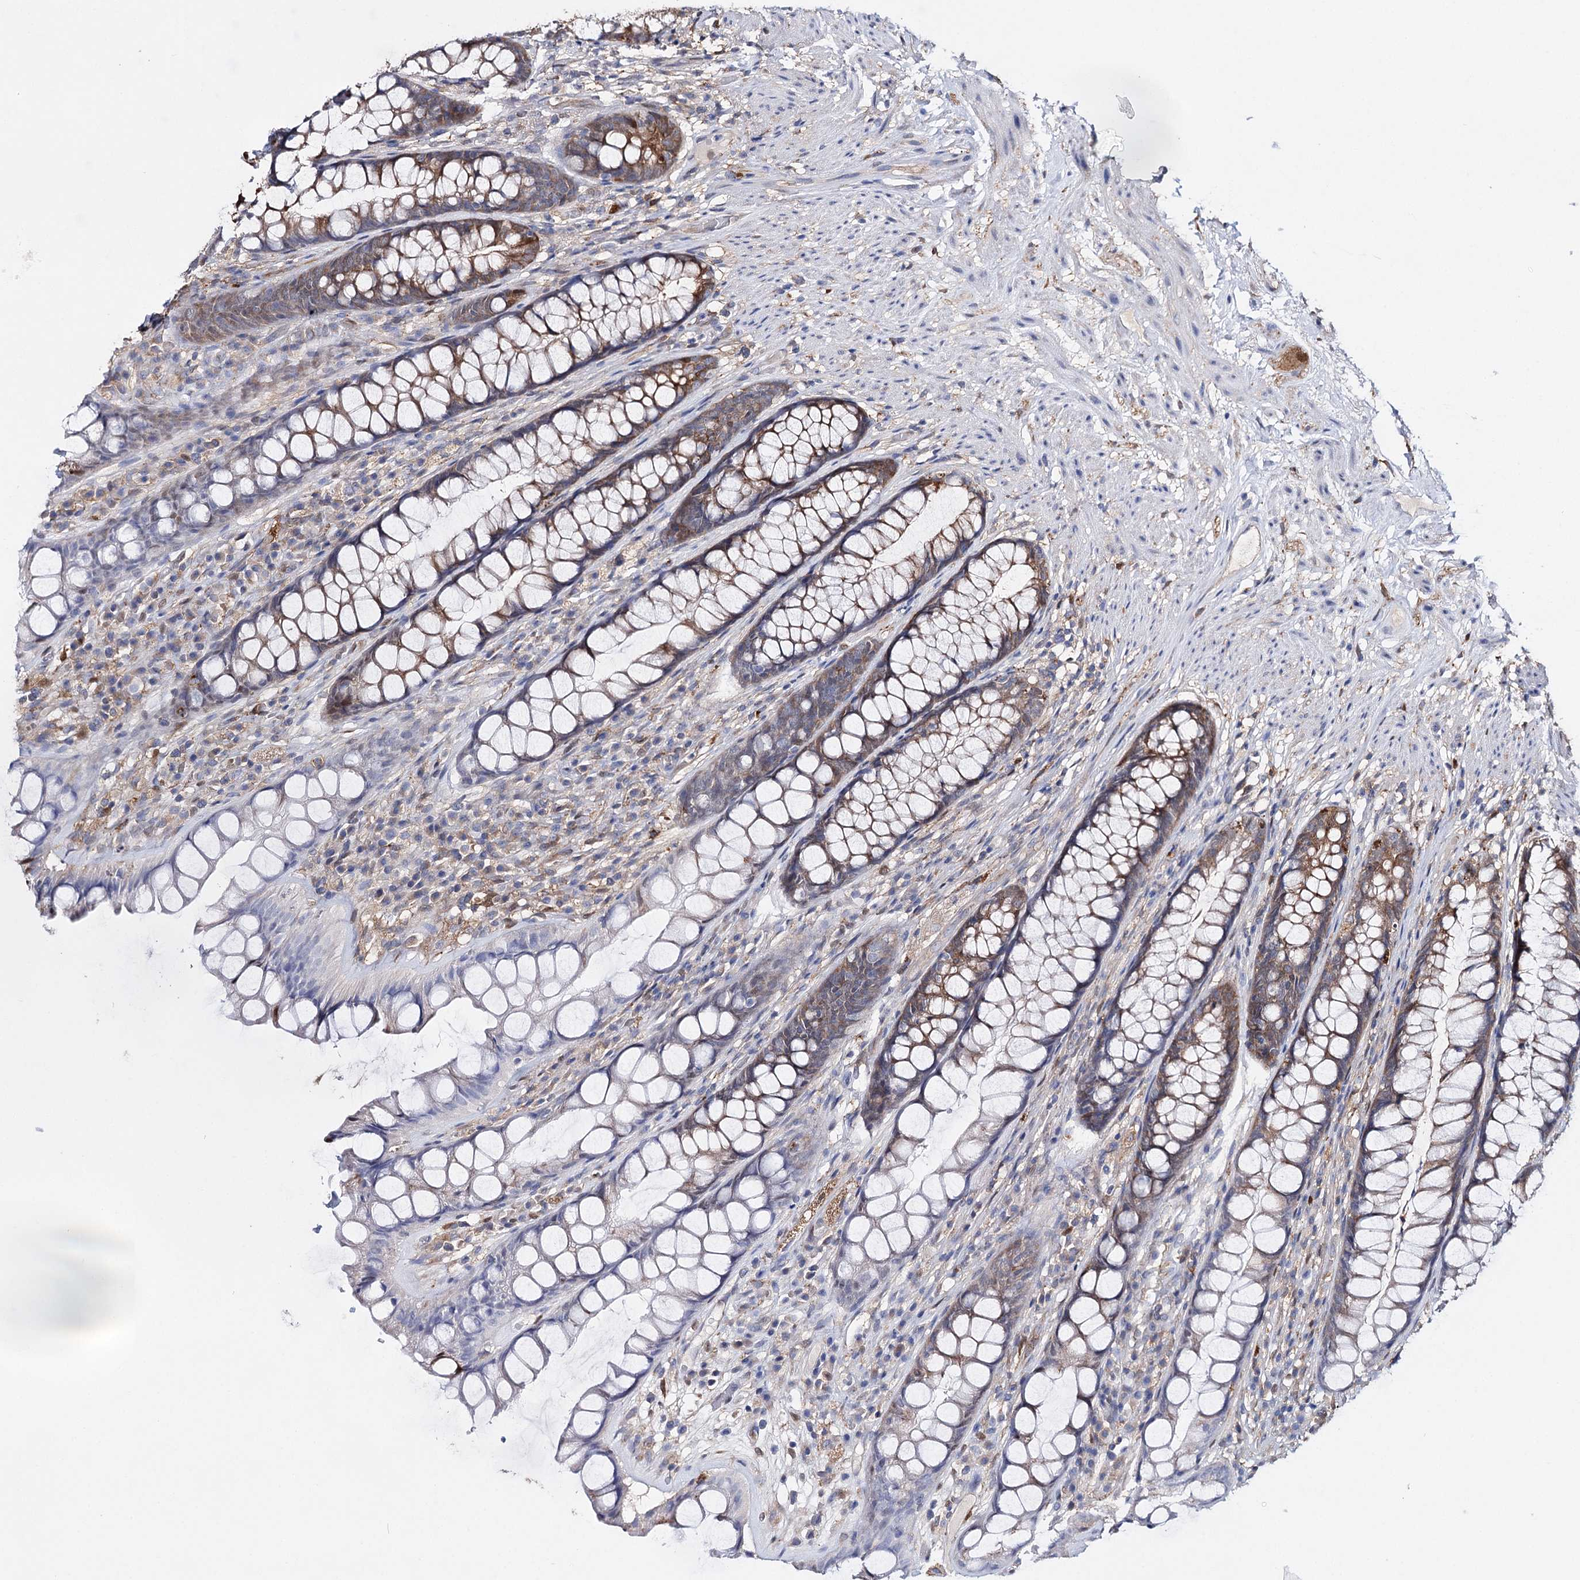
{"staining": {"intensity": "moderate", "quantity": "25%-75%", "location": "cytoplasmic/membranous"}, "tissue": "rectum", "cell_type": "Glandular cells", "image_type": "normal", "snomed": [{"axis": "morphology", "description": "Normal tissue, NOS"}, {"axis": "topography", "description": "Rectum"}], "caption": "DAB immunohistochemical staining of unremarkable human rectum reveals moderate cytoplasmic/membranous protein expression in approximately 25%-75% of glandular cells. (DAB (3,3'-diaminobenzidine) IHC, brown staining for protein, blue staining for nuclei).", "gene": "CFAP46", "patient": {"sex": "male", "age": 74}}